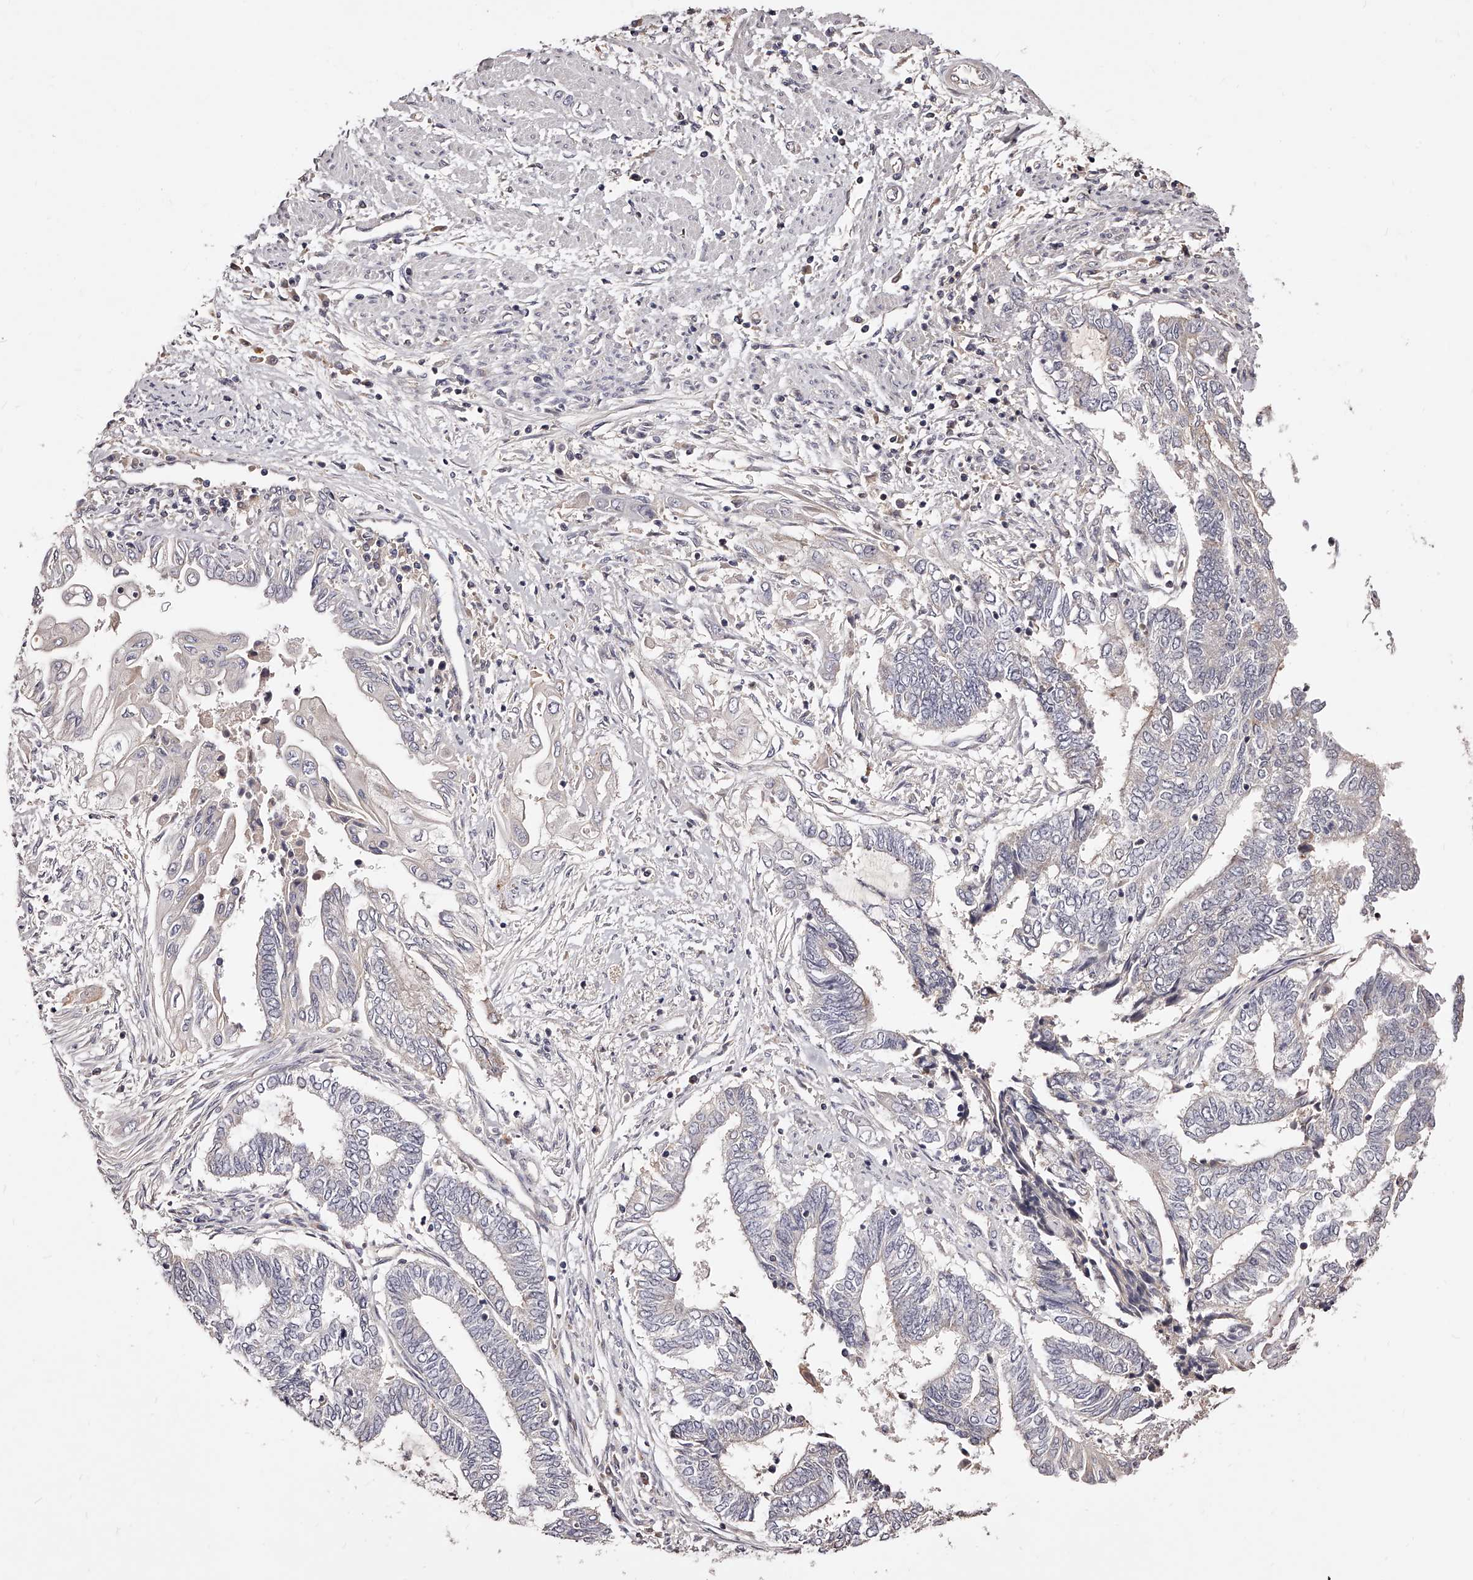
{"staining": {"intensity": "negative", "quantity": "none", "location": "none"}, "tissue": "endometrial cancer", "cell_type": "Tumor cells", "image_type": "cancer", "snomed": [{"axis": "morphology", "description": "Adenocarcinoma, NOS"}, {"axis": "topography", "description": "Uterus"}, {"axis": "topography", "description": "Endometrium"}], "caption": "High power microscopy histopathology image of an IHC image of endometrial cancer (adenocarcinoma), revealing no significant positivity in tumor cells. (DAB (3,3'-diaminobenzidine) immunohistochemistry, high magnification).", "gene": "PHACTR1", "patient": {"sex": "female", "age": 70}}